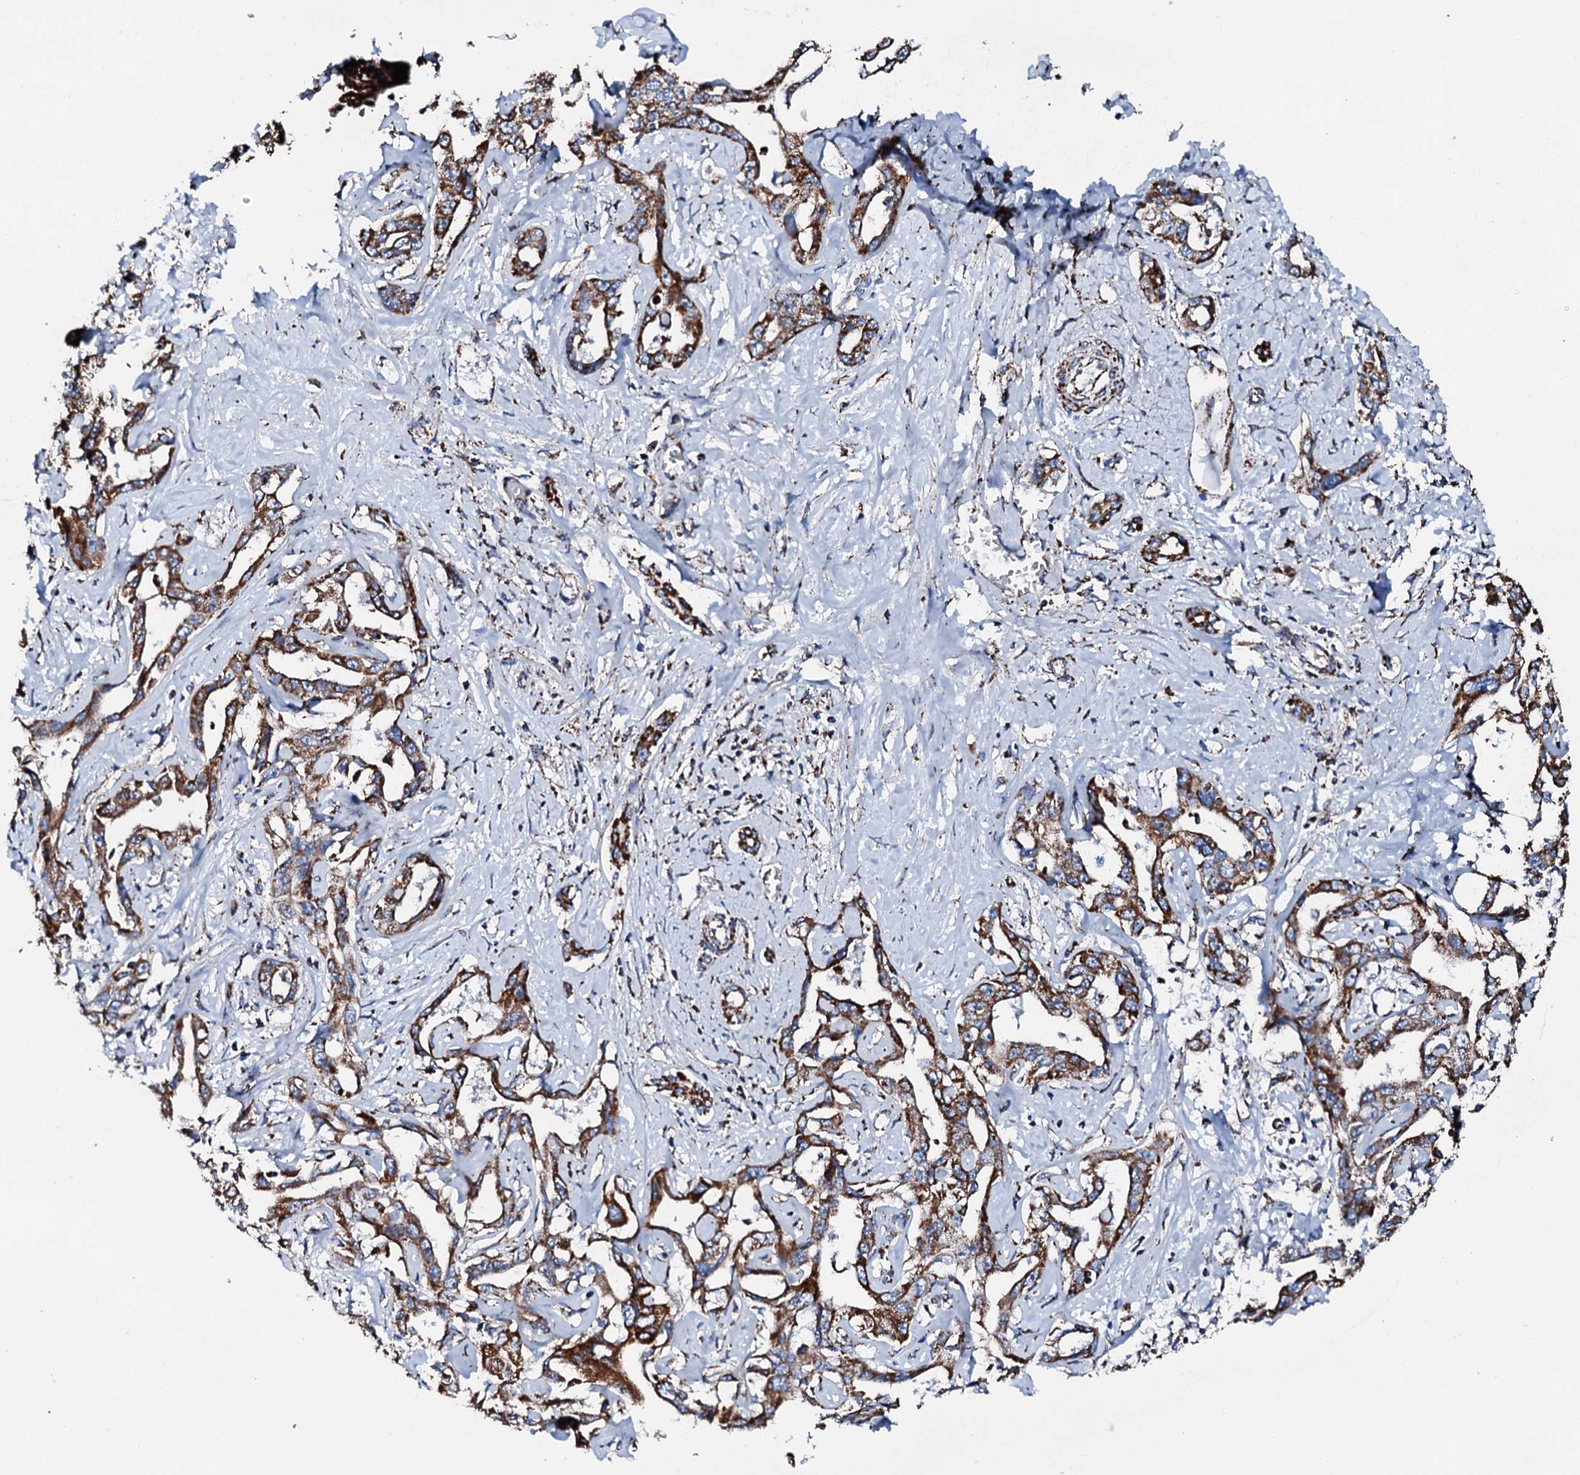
{"staining": {"intensity": "strong", "quantity": ">75%", "location": "cytoplasmic/membranous"}, "tissue": "liver cancer", "cell_type": "Tumor cells", "image_type": "cancer", "snomed": [{"axis": "morphology", "description": "Cholangiocarcinoma"}, {"axis": "topography", "description": "Liver"}], "caption": "Liver cholangiocarcinoma stained with IHC displays strong cytoplasmic/membranous expression in about >75% of tumor cells.", "gene": "HADH", "patient": {"sex": "male", "age": 59}}